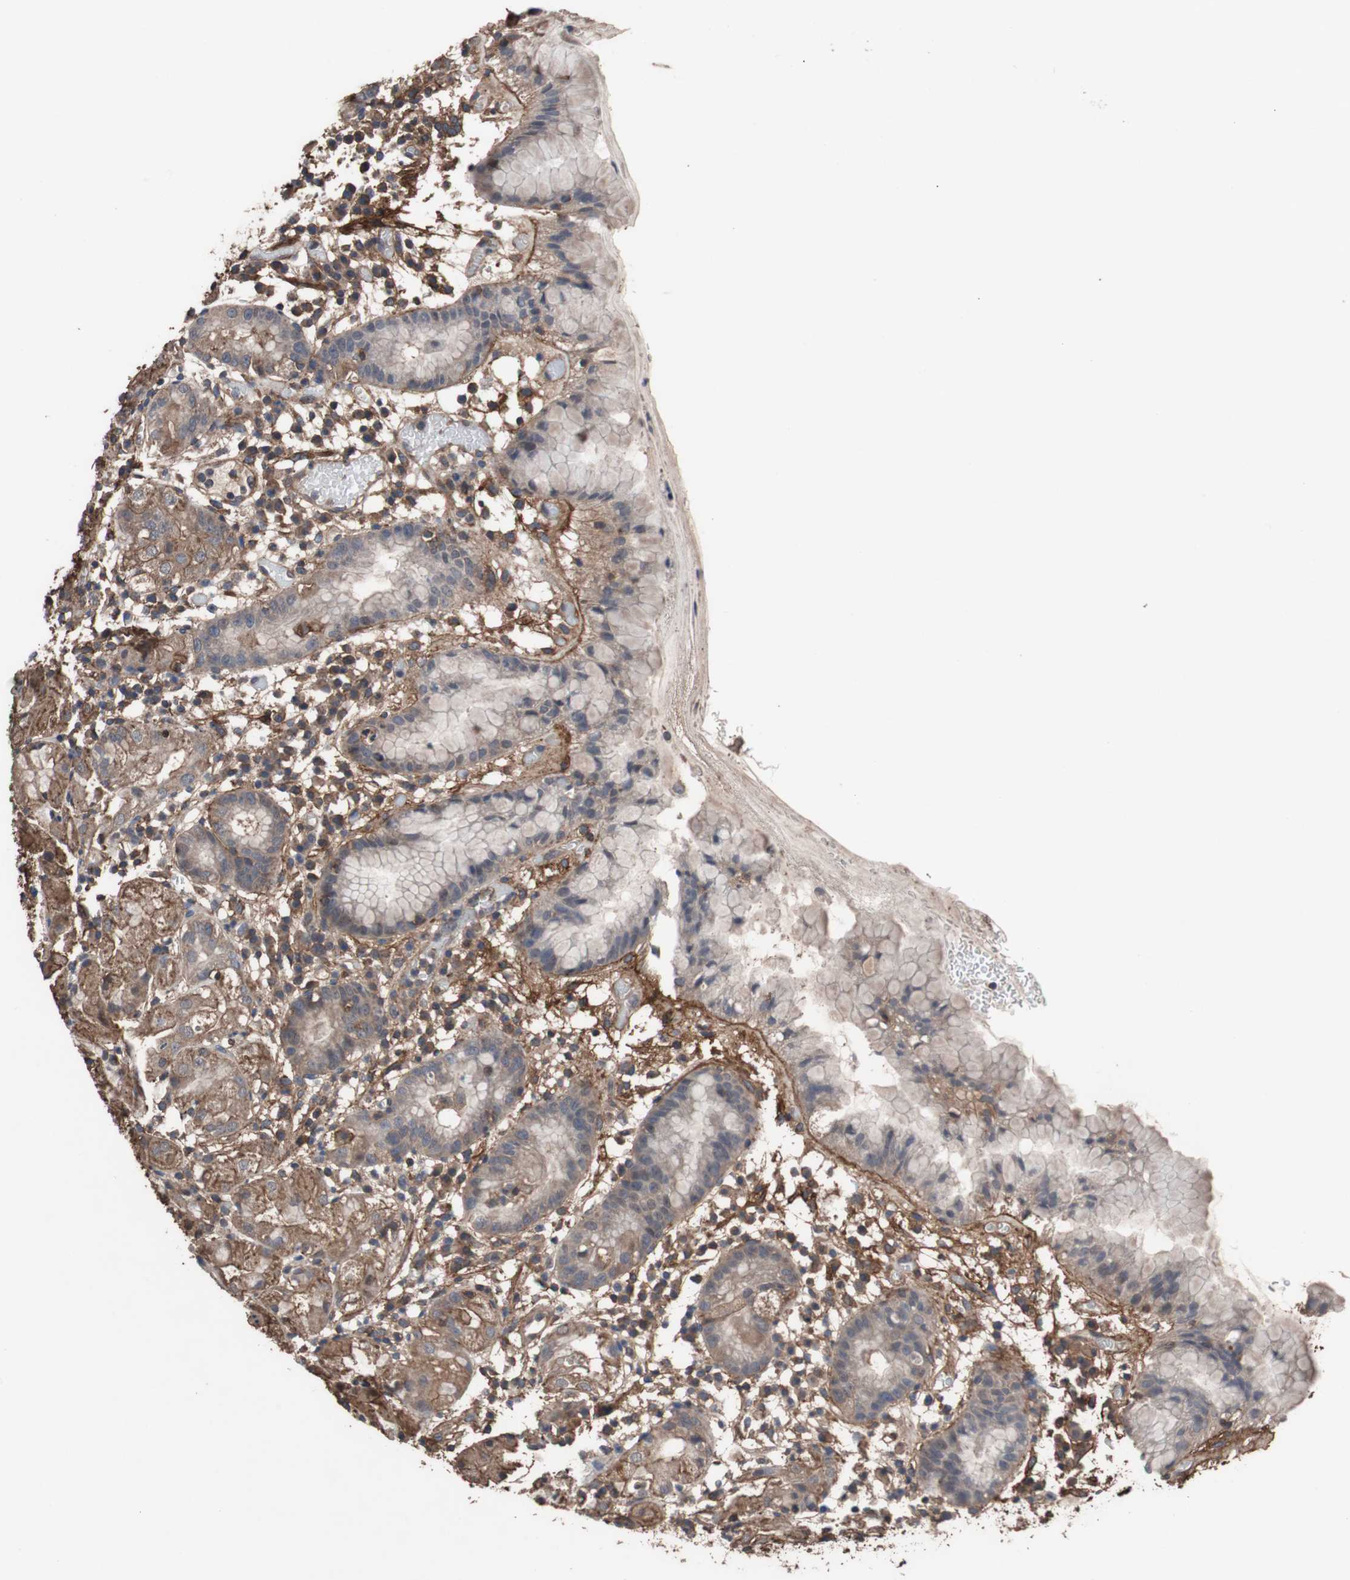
{"staining": {"intensity": "moderate", "quantity": "<25%", "location": "cytoplasmic/membranous"}, "tissue": "stomach", "cell_type": "Glandular cells", "image_type": "normal", "snomed": [{"axis": "morphology", "description": "Normal tissue, NOS"}, {"axis": "topography", "description": "Stomach"}, {"axis": "topography", "description": "Stomach, lower"}], "caption": "Glandular cells exhibit low levels of moderate cytoplasmic/membranous expression in about <25% of cells in benign human stomach.", "gene": "COL6A2", "patient": {"sex": "female", "age": 75}}